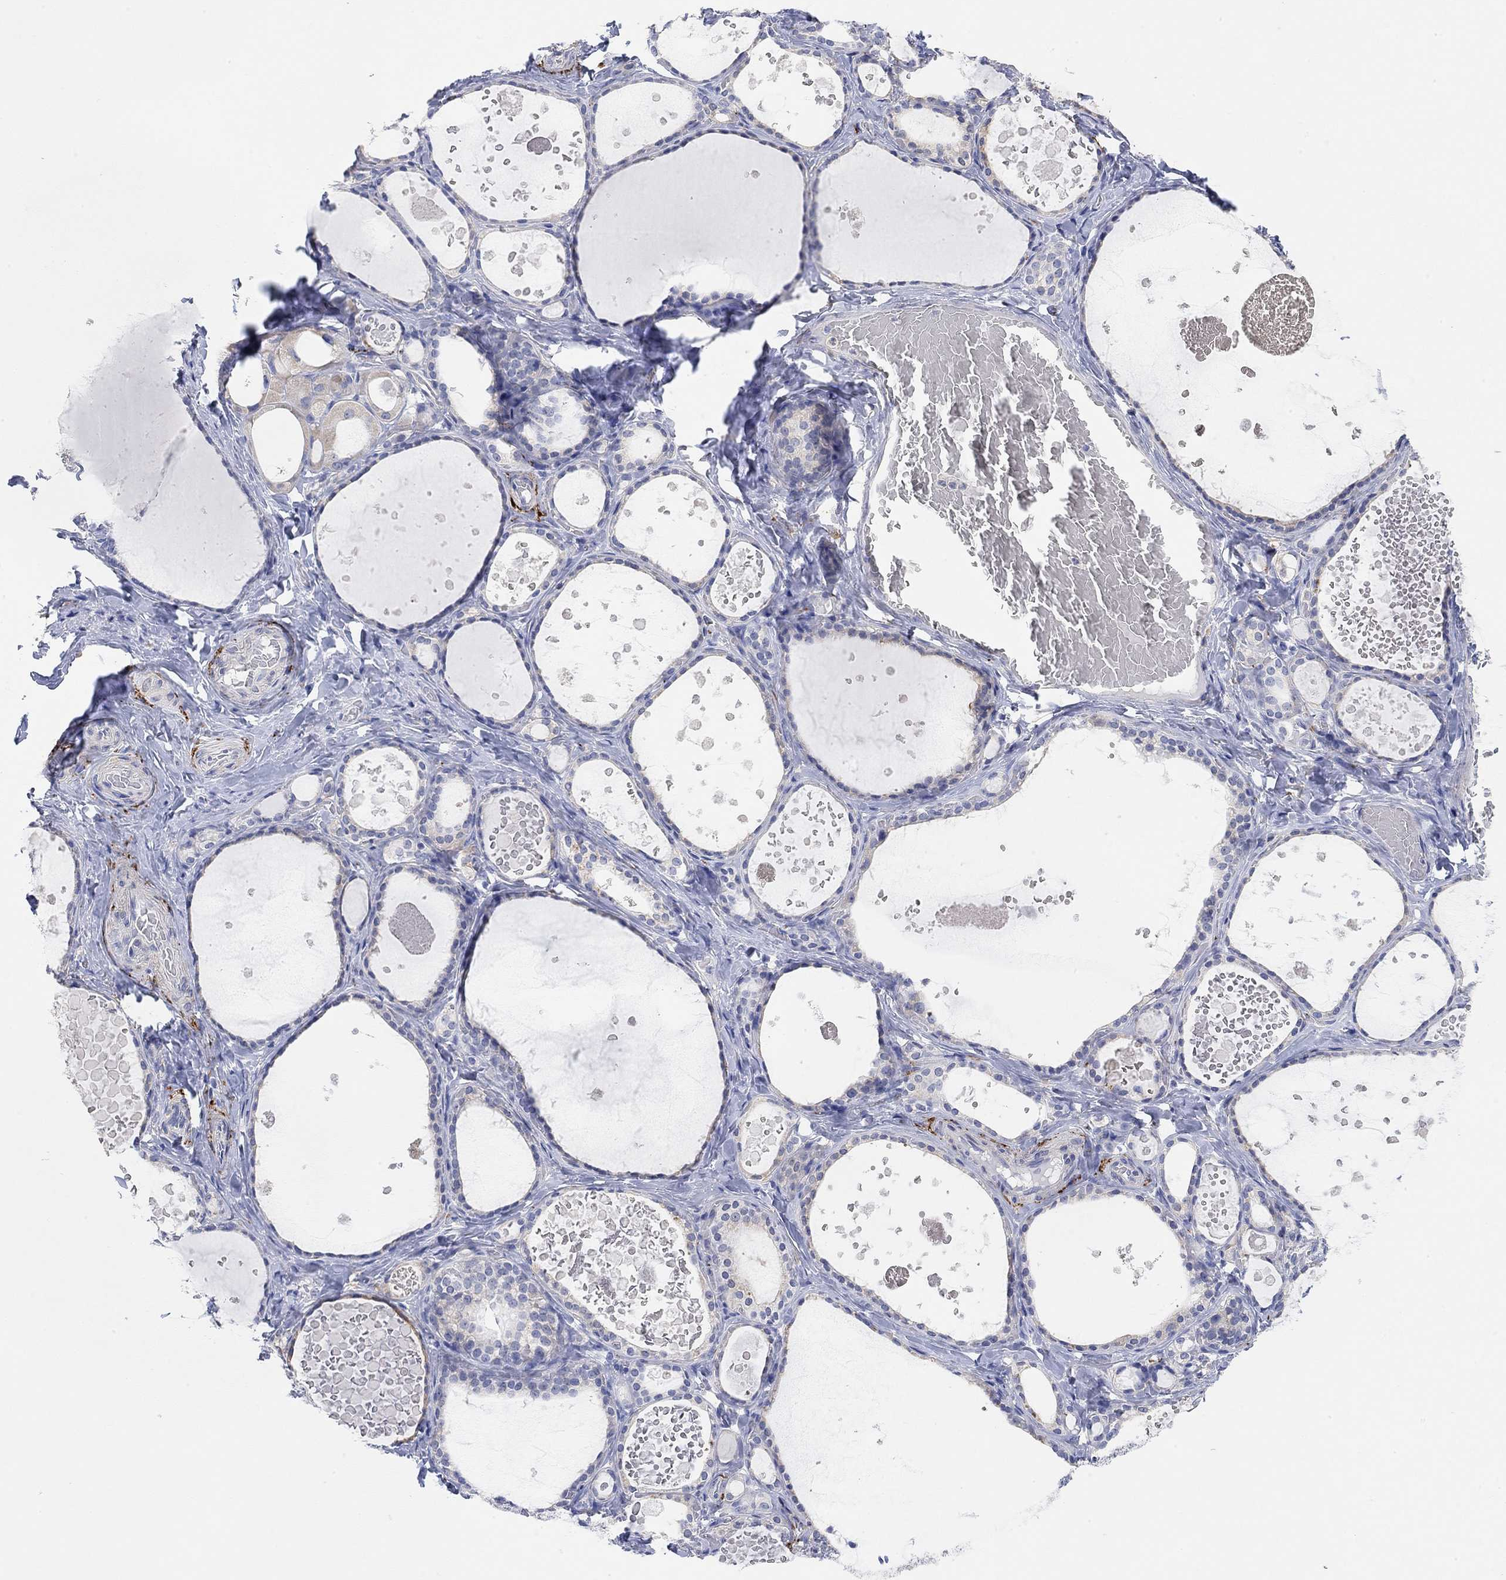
{"staining": {"intensity": "negative", "quantity": "none", "location": "none"}, "tissue": "thyroid gland", "cell_type": "Glandular cells", "image_type": "normal", "snomed": [{"axis": "morphology", "description": "Normal tissue, NOS"}, {"axis": "topography", "description": "Thyroid gland"}], "caption": "Immunohistochemical staining of normal human thyroid gland exhibits no significant expression in glandular cells. (Brightfield microscopy of DAB (3,3'-diaminobenzidine) IHC at high magnification).", "gene": "VAT1L", "patient": {"sex": "female", "age": 56}}